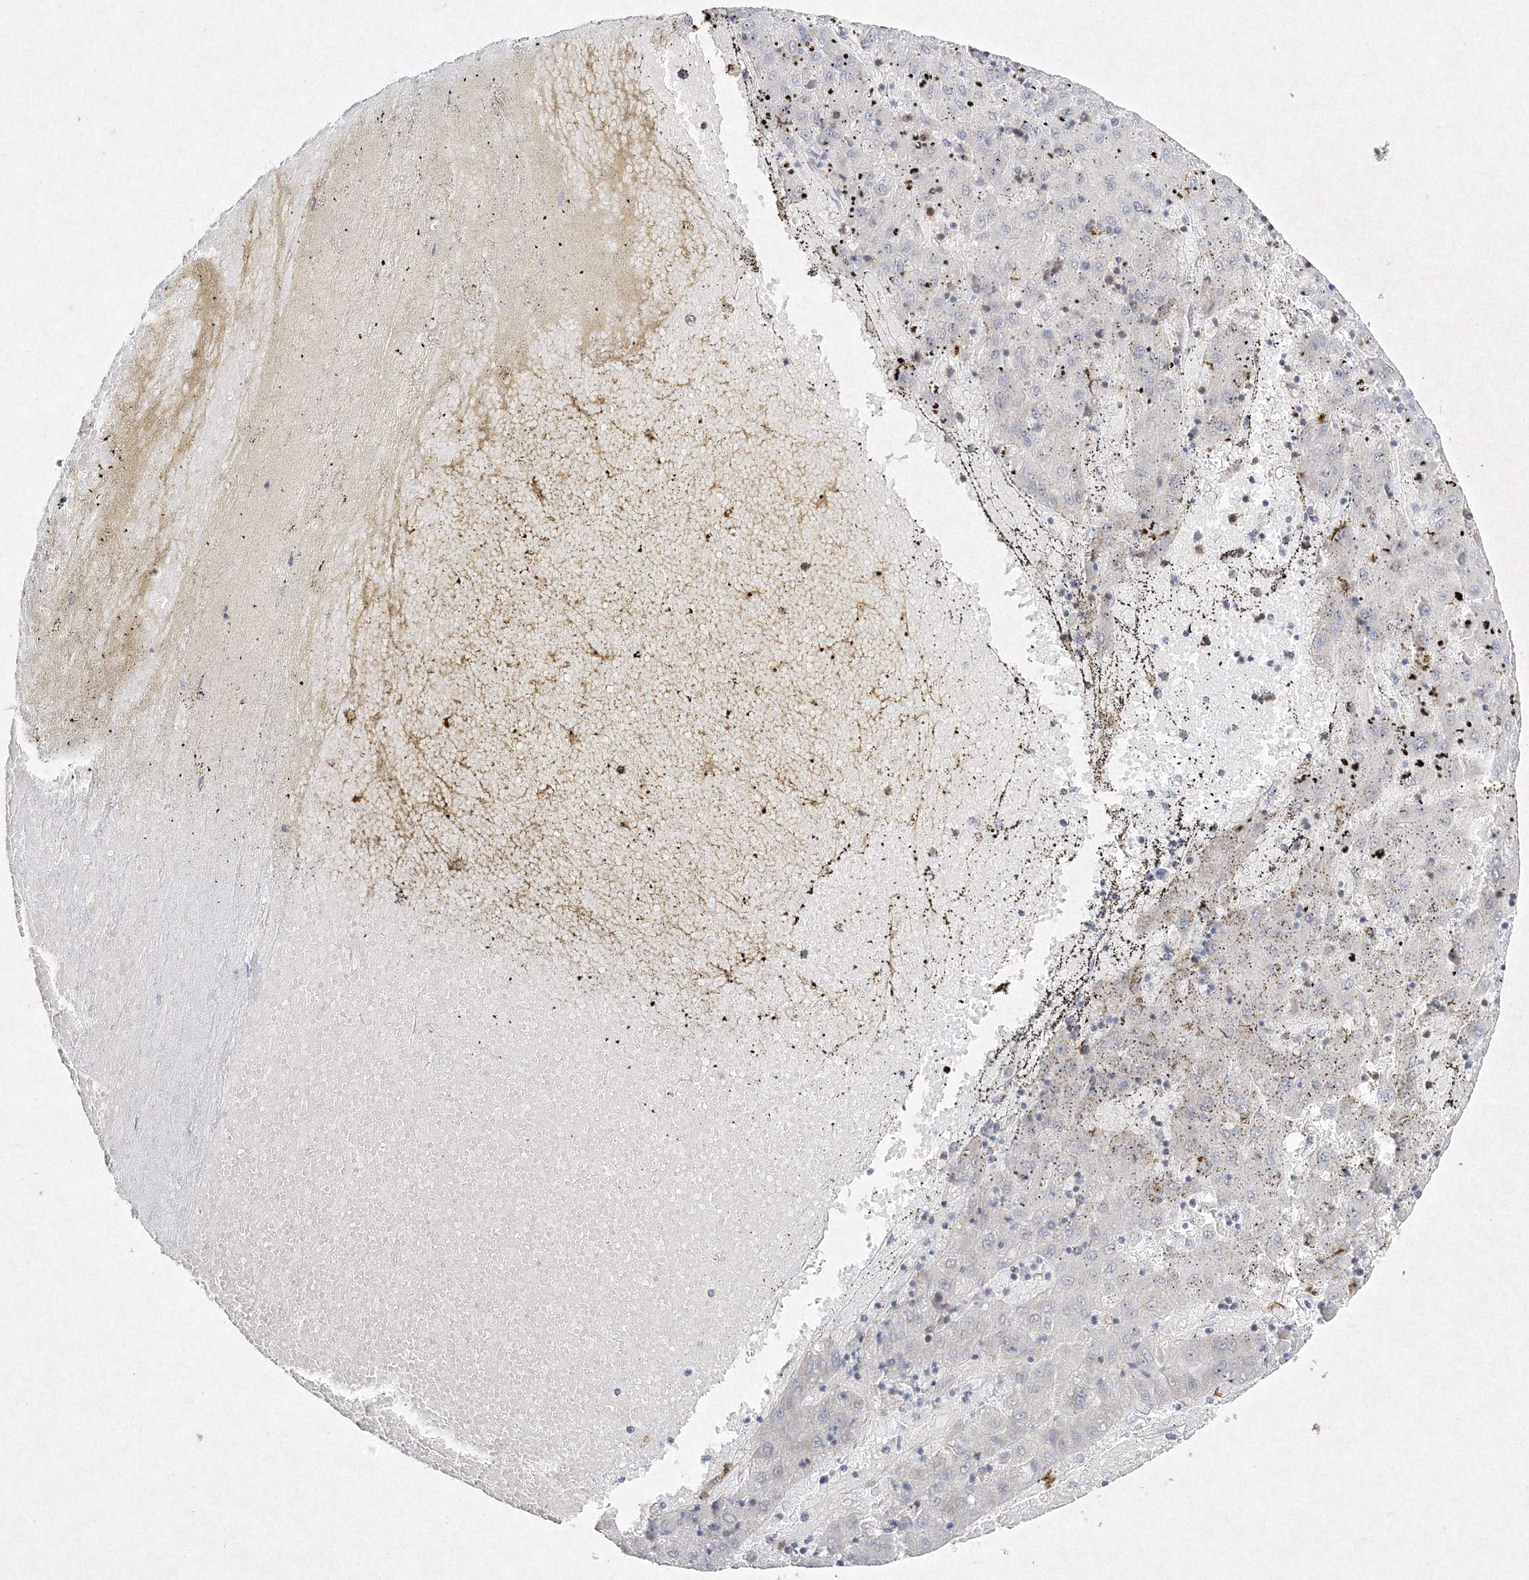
{"staining": {"intensity": "negative", "quantity": "none", "location": "none"}, "tissue": "liver cancer", "cell_type": "Tumor cells", "image_type": "cancer", "snomed": [{"axis": "morphology", "description": "Carcinoma, Hepatocellular, NOS"}, {"axis": "topography", "description": "Liver"}], "caption": "Immunohistochemistry (IHC) of human liver cancer (hepatocellular carcinoma) displays no staining in tumor cells.", "gene": "HCST", "patient": {"sex": "male", "age": 72}}